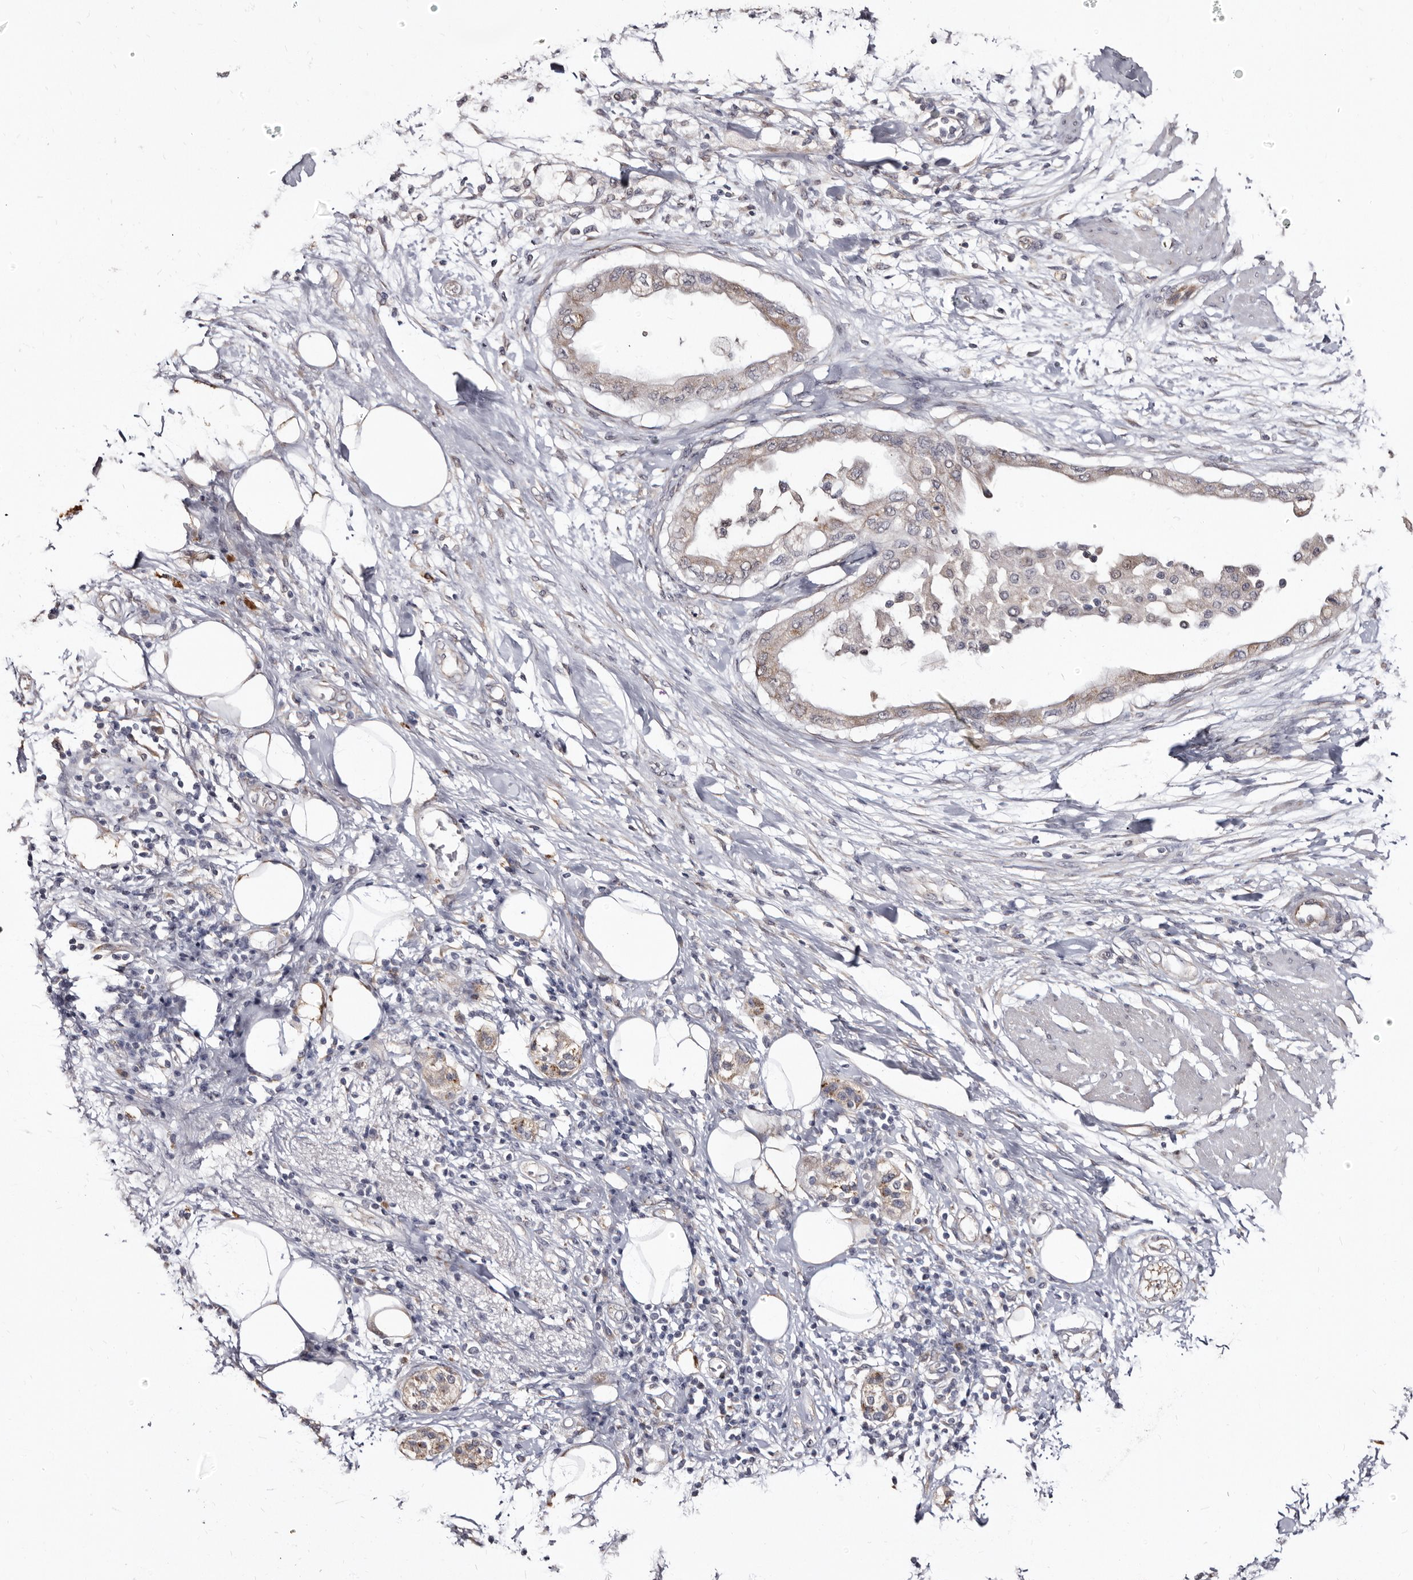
{"staining": {"intensity": "negative", "quantity": "none", "location": "none"}, "tissue": "pancreatic cancer", "cell_type": "Tumor cells", "image_type": "cancer", "snomed": [{"axis": "morphology", "description": "Normal tissue, NOS"}, {"axis": "morphology", "description": "Adenocarcinoma, NOS"}, {"axis": "topography", "description": "Pancreas"}, {"axis": "topography", "description": "Duodenum"}], "caption": "Image shows no protein staining in tumor cells of adenocarcinoma (pancreatic) tissue. The staining is performed using DAB (3,3'-diaminobenzidine) brown chromogen with nuclei counter-stained in using hematoxylin.", "gene": "PTAFR", "patient": {"sex": "female", "age": 60}}